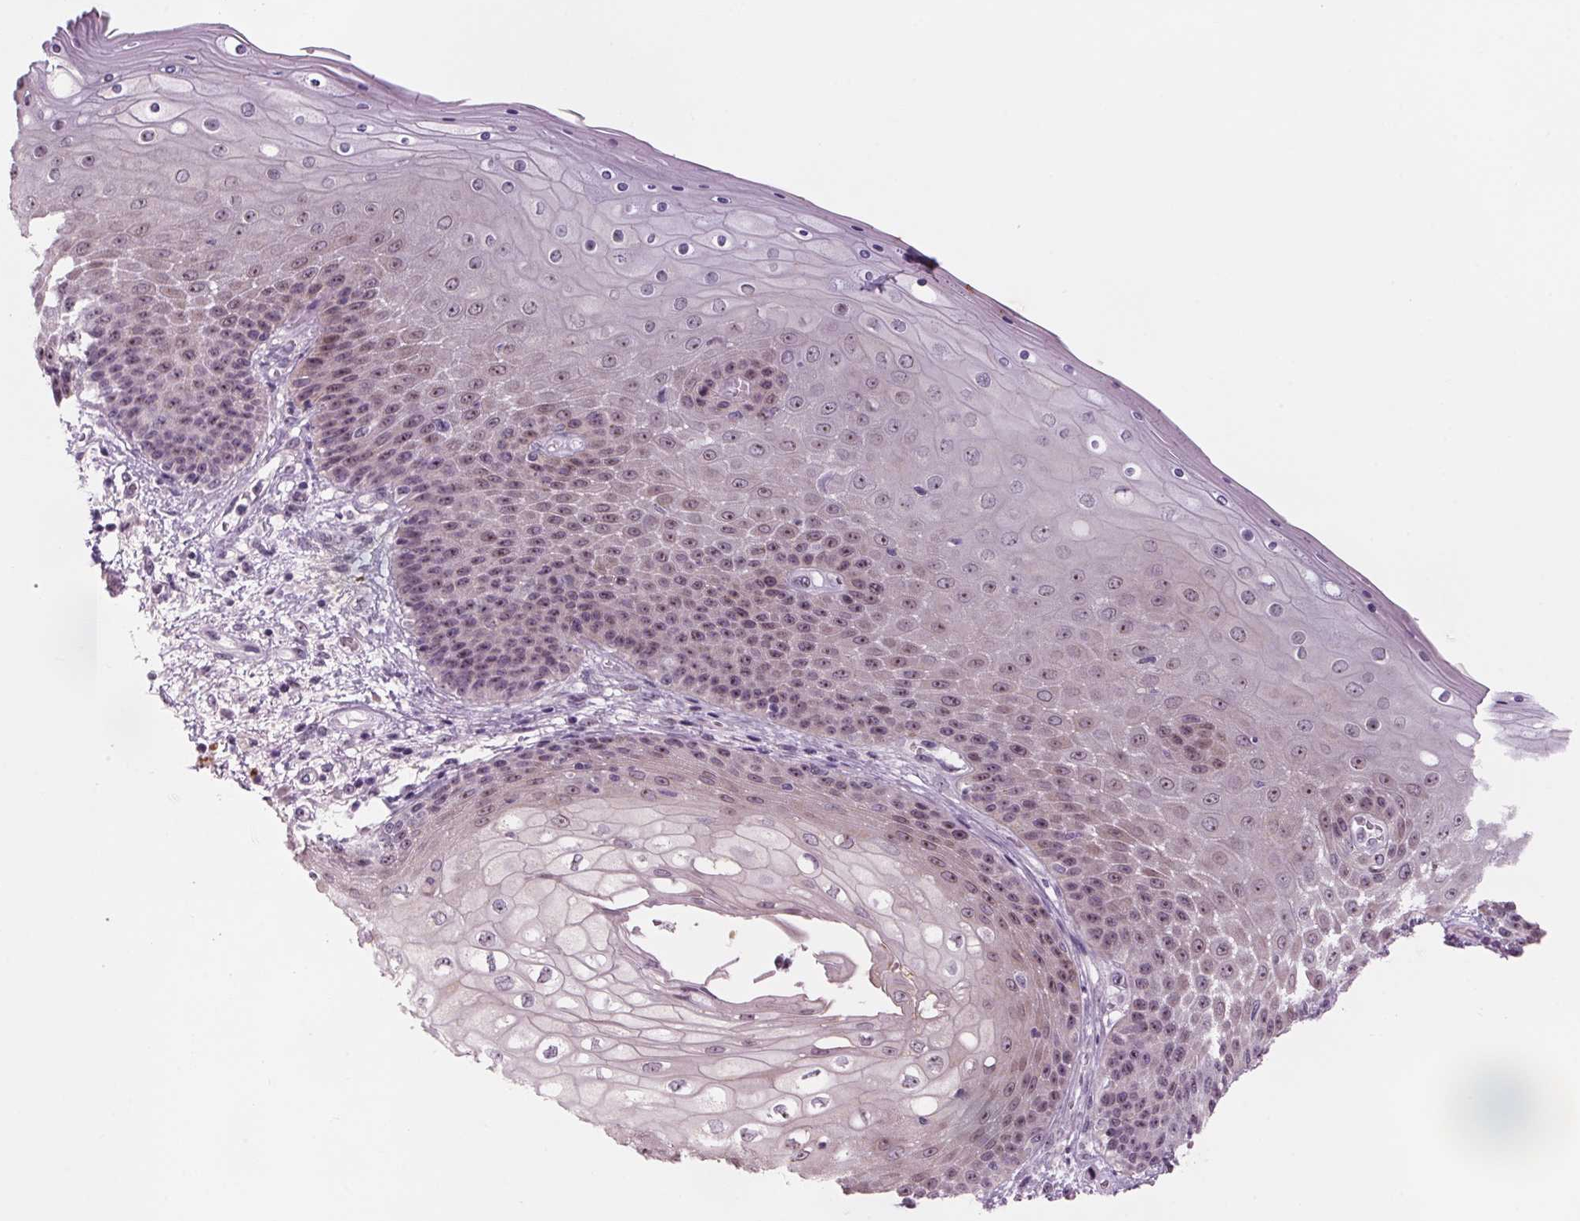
{"staining": {"intensity": "moderate", "quantity": "25%-75%", "location": "cytoplasmic/membranous,nuclear"}, "tissue": "skin", "cell_type": "Epidermal cells", "image_type": "normal", "snomed": [{"axis": "morphology", "description": "Normal tissue, NOS"}, {"axis": "topography", "description": "Anal"}], "caption": "Immunohistochemistry (DAB (3,3'-diaminobenzidine)) staining of normal skin exhibits moderate cytoplasmic/membranous,nuclear protein positivity in approximately 25%-75% of epidermal cells. (Stains: DAB (3,3'-diaminobenzidine) in brown, nuclei in blue, Microscopy: brightfield microscopy at high magnification).", "gene": "DNTTIP2", "patient": {"sex": "female", "age": 46}}